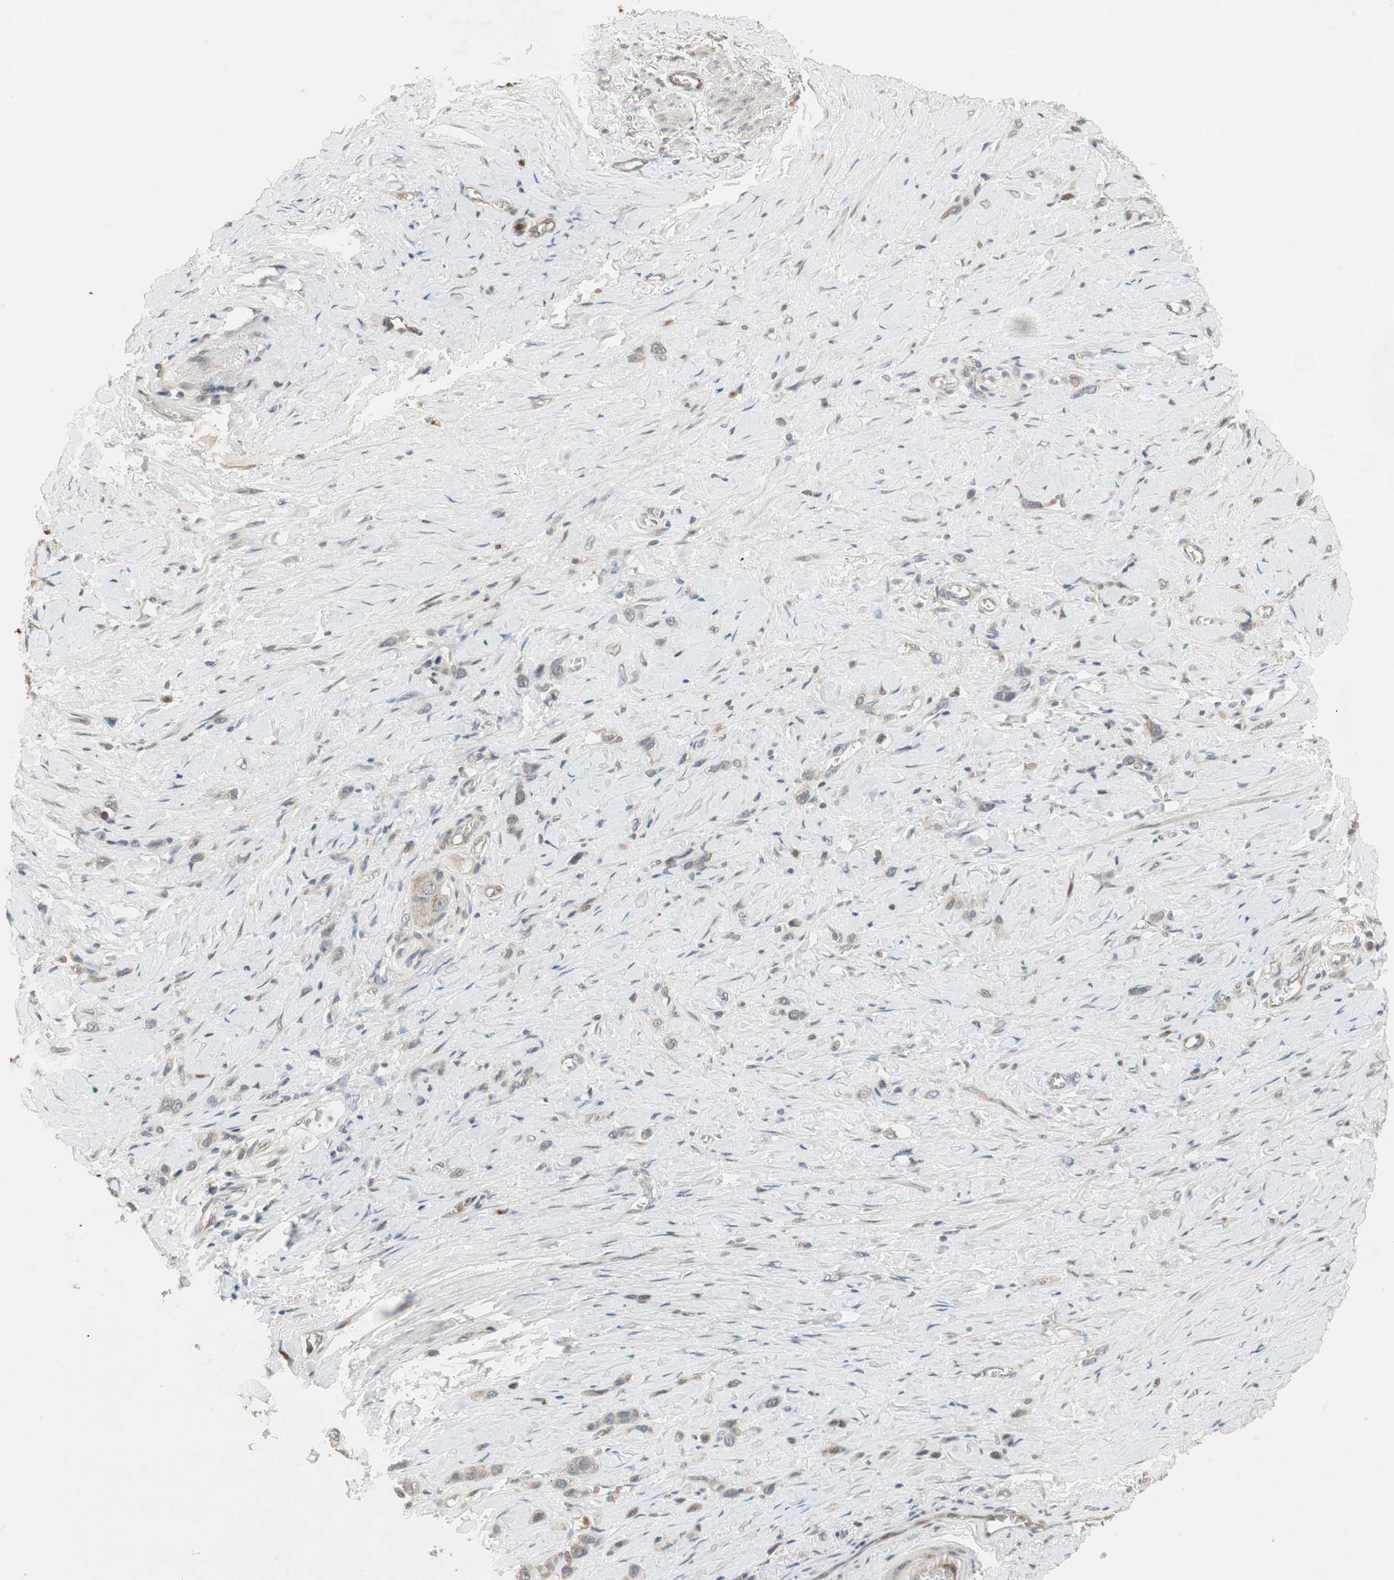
{"staining": {"intensity": "weak", "quantity": "<25%", "location": "cytoplasmic/membranous"}, "tissue": "stomach cancer", "cell_type": "Tumor cells", "image_type": "cancer", "snomed": [{"axis": "morphology", "description": "Normal tissue, NOS"}, {"axis": "morphology", "description": "Adenocarcinoma, NOS"}, {"axis": "morphology", "description": "Adenocarcinoma, High grade"}, {"axis": "topography", "description": "Stomach, upper"}, {"axis": "topography", "description": "Stomach"}], "caption": "Tumor cells are negative for brown protein staining in adenocarcinoma (stomach).", "gene": "SNX4", "patient": {"sex": "female", "age": 65}}